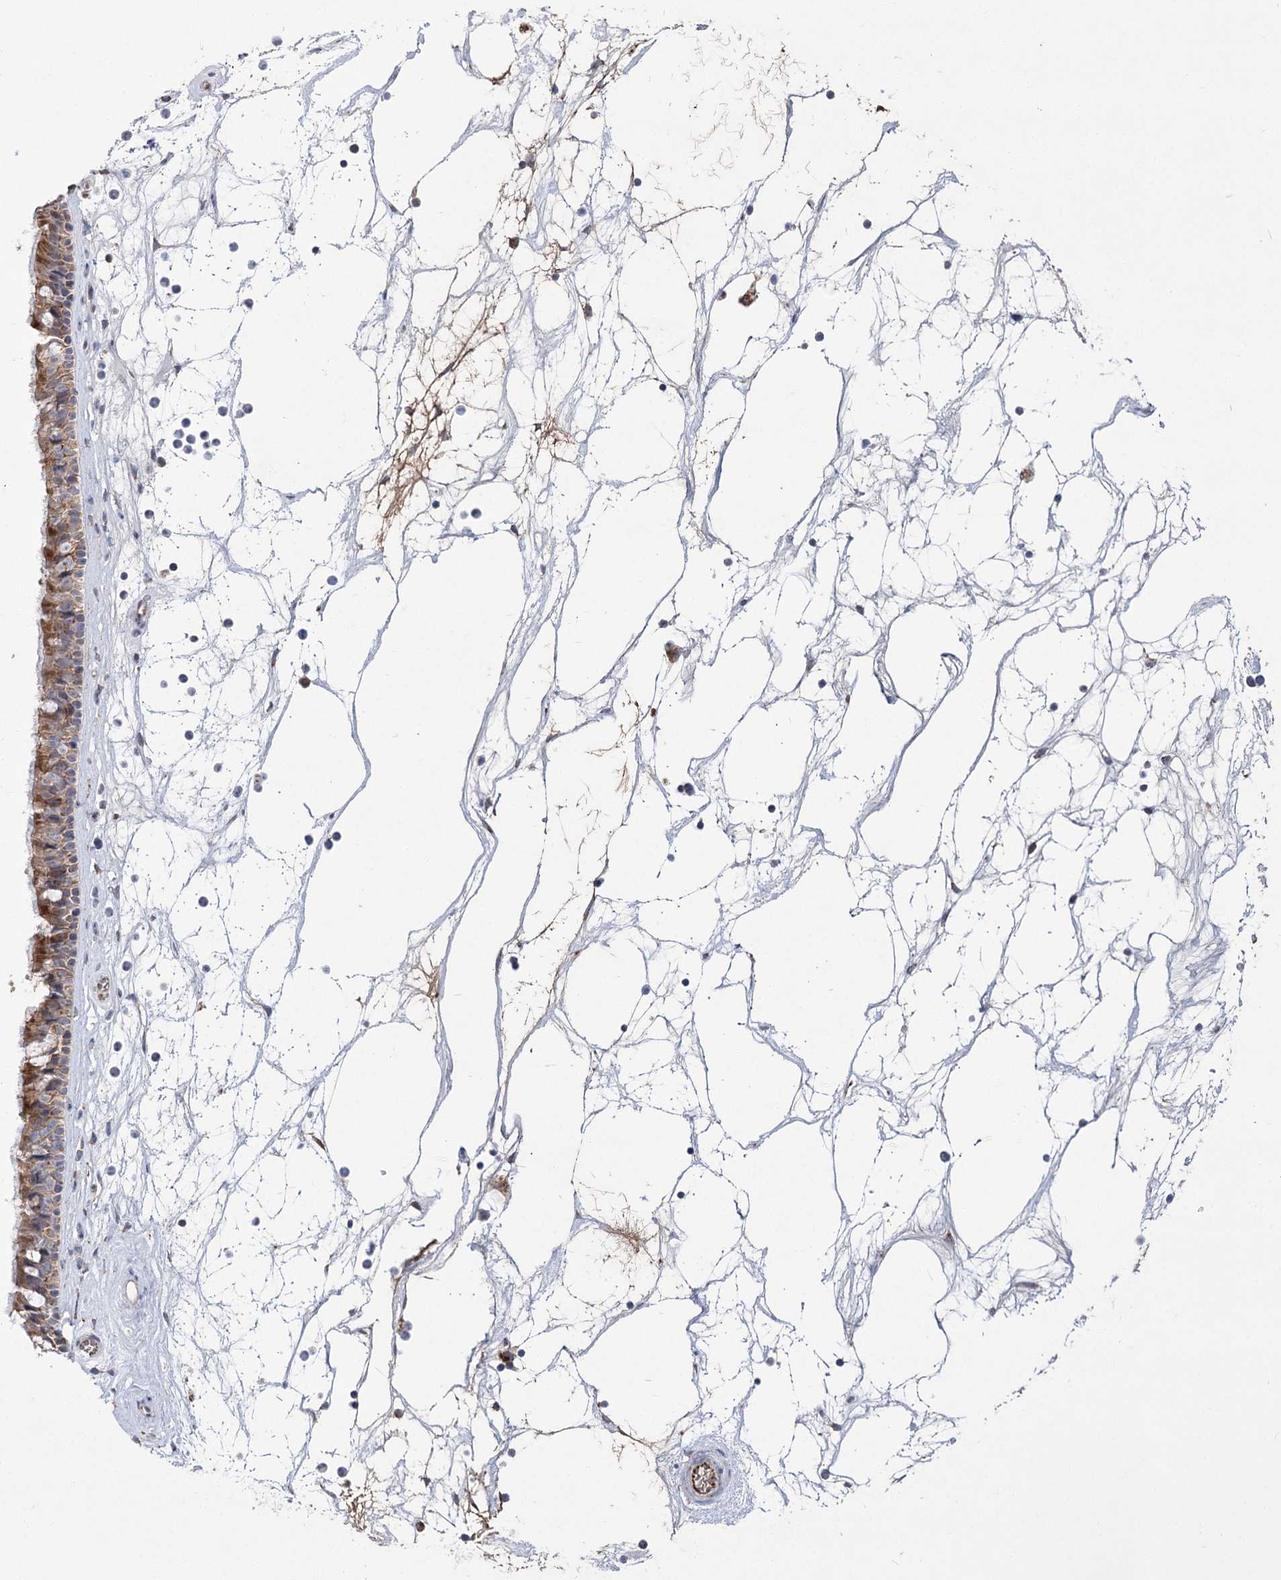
{"staining": {"intensity": "moderate", "quantity": ">75%", "location": "cytoplasmic/membranous"}, "tissue": "nasopharynx", "cell_type": "Respiratory epithelial cells", "image_type": "normal", "snomed": [{"axis": "morphology", "description": "Normal tissue, NOS"}, {"axis": "topography", "description": "Nasopharynx"}], "caption": "The immunohistochemical stain highlights moderate cytoplasmic/membranous staining in respiratory epithelial cells of unremarkable nasopharynx. The staining was performed using DAB (3,3'-diaminobenzidine) to visualize the protein expression in brown, while the nuclei were stained in blue with hematoxylin (Magnification: 20x).", "gene": "ECHDC3", "patient": {"sex": "male", "age": 64}}